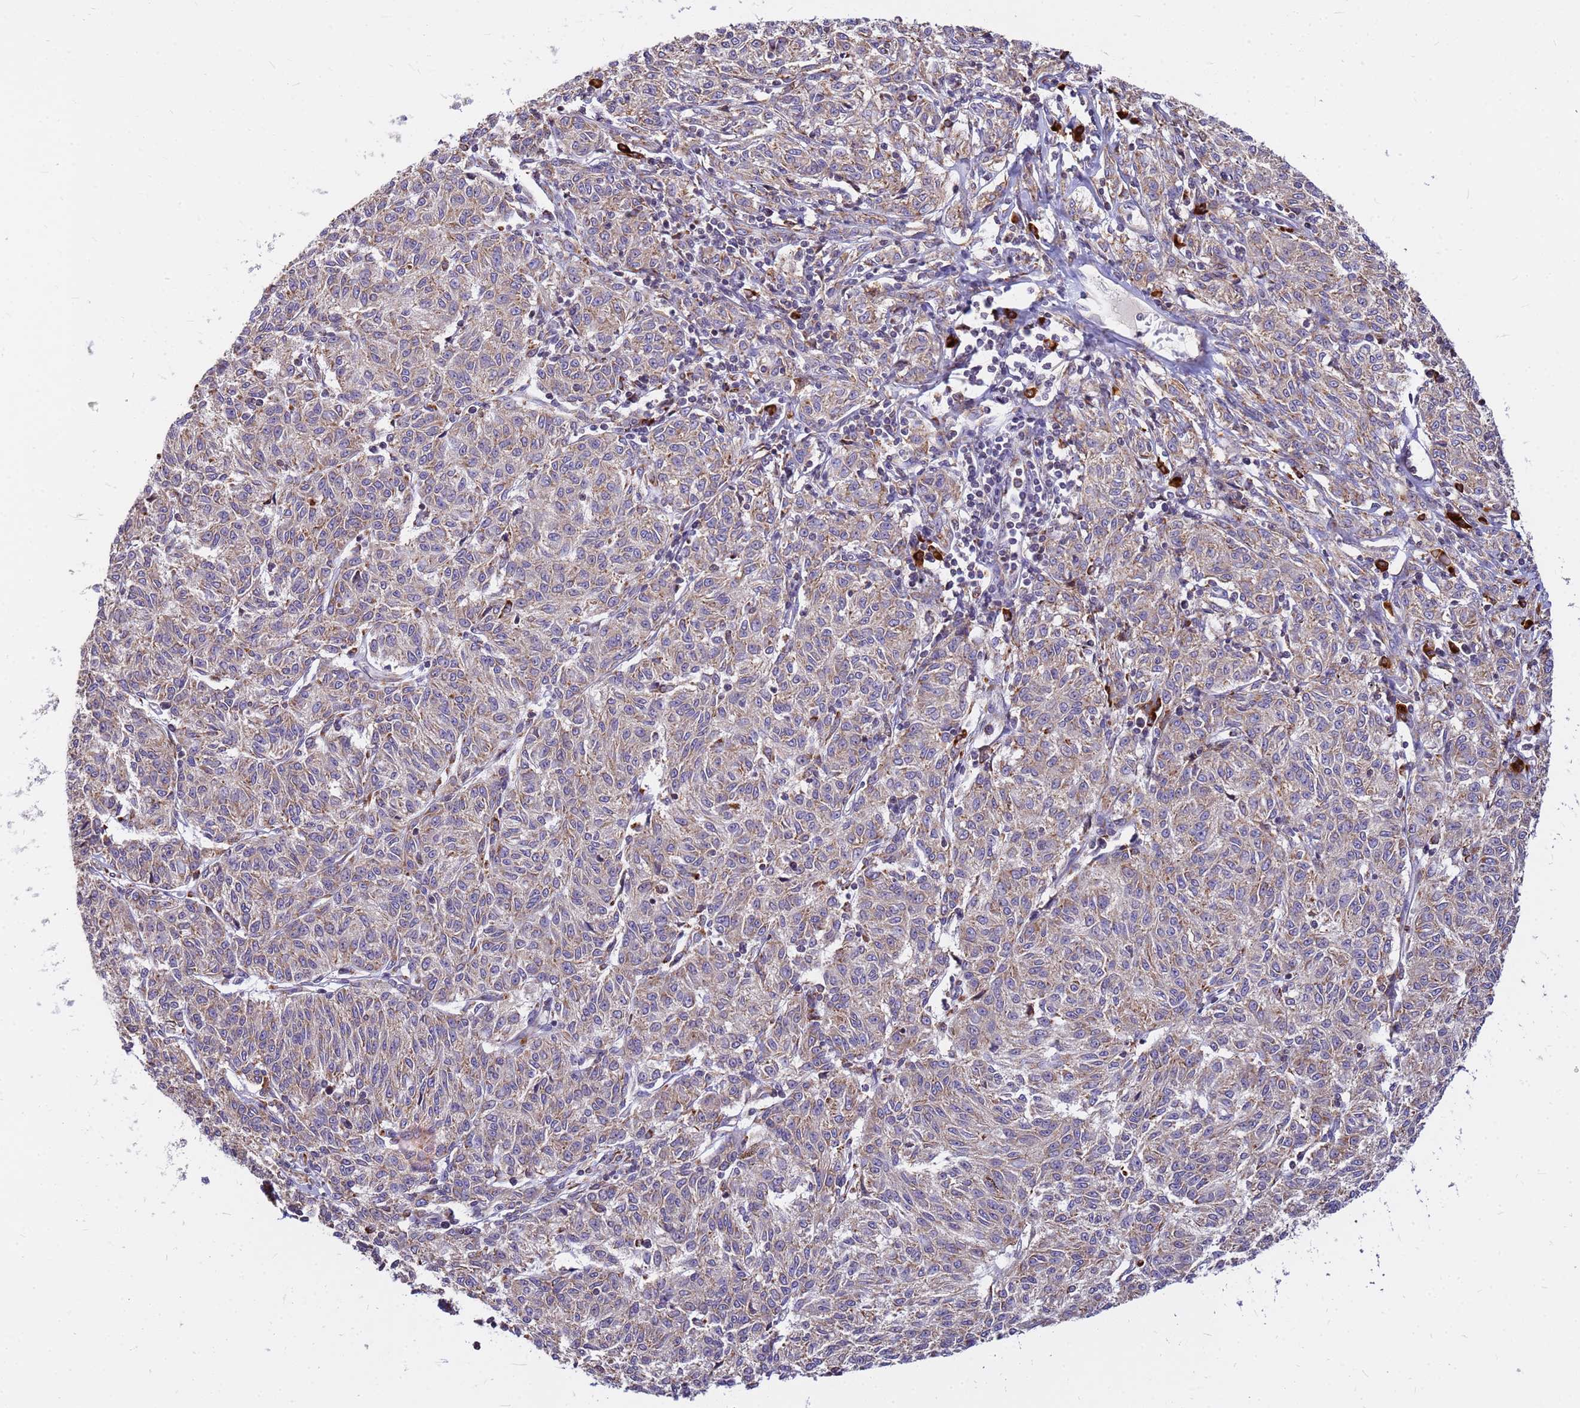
{"staining": {"intensity": "weak", "quantity": "25%-75%", "location": "cytoplasmic/membranous"}, "tissue": "melanoma", "cell_type": "Tumor cells", "image_type": "cancer", "snomed": [{"axis": "morphology", "description": "Malignant melanoma, NOS"}, {"axis": "topography", "description": "Skin"}], "caption": "The photomicrograph demonstrates immunohistochemical staining of malignant melanoma. There is weak cytoplasmic/membranous expression is identified in about 25%-75% of tumor cells.", "gene": "SSR4", "patient": {"sex": "female", "age": 72}}